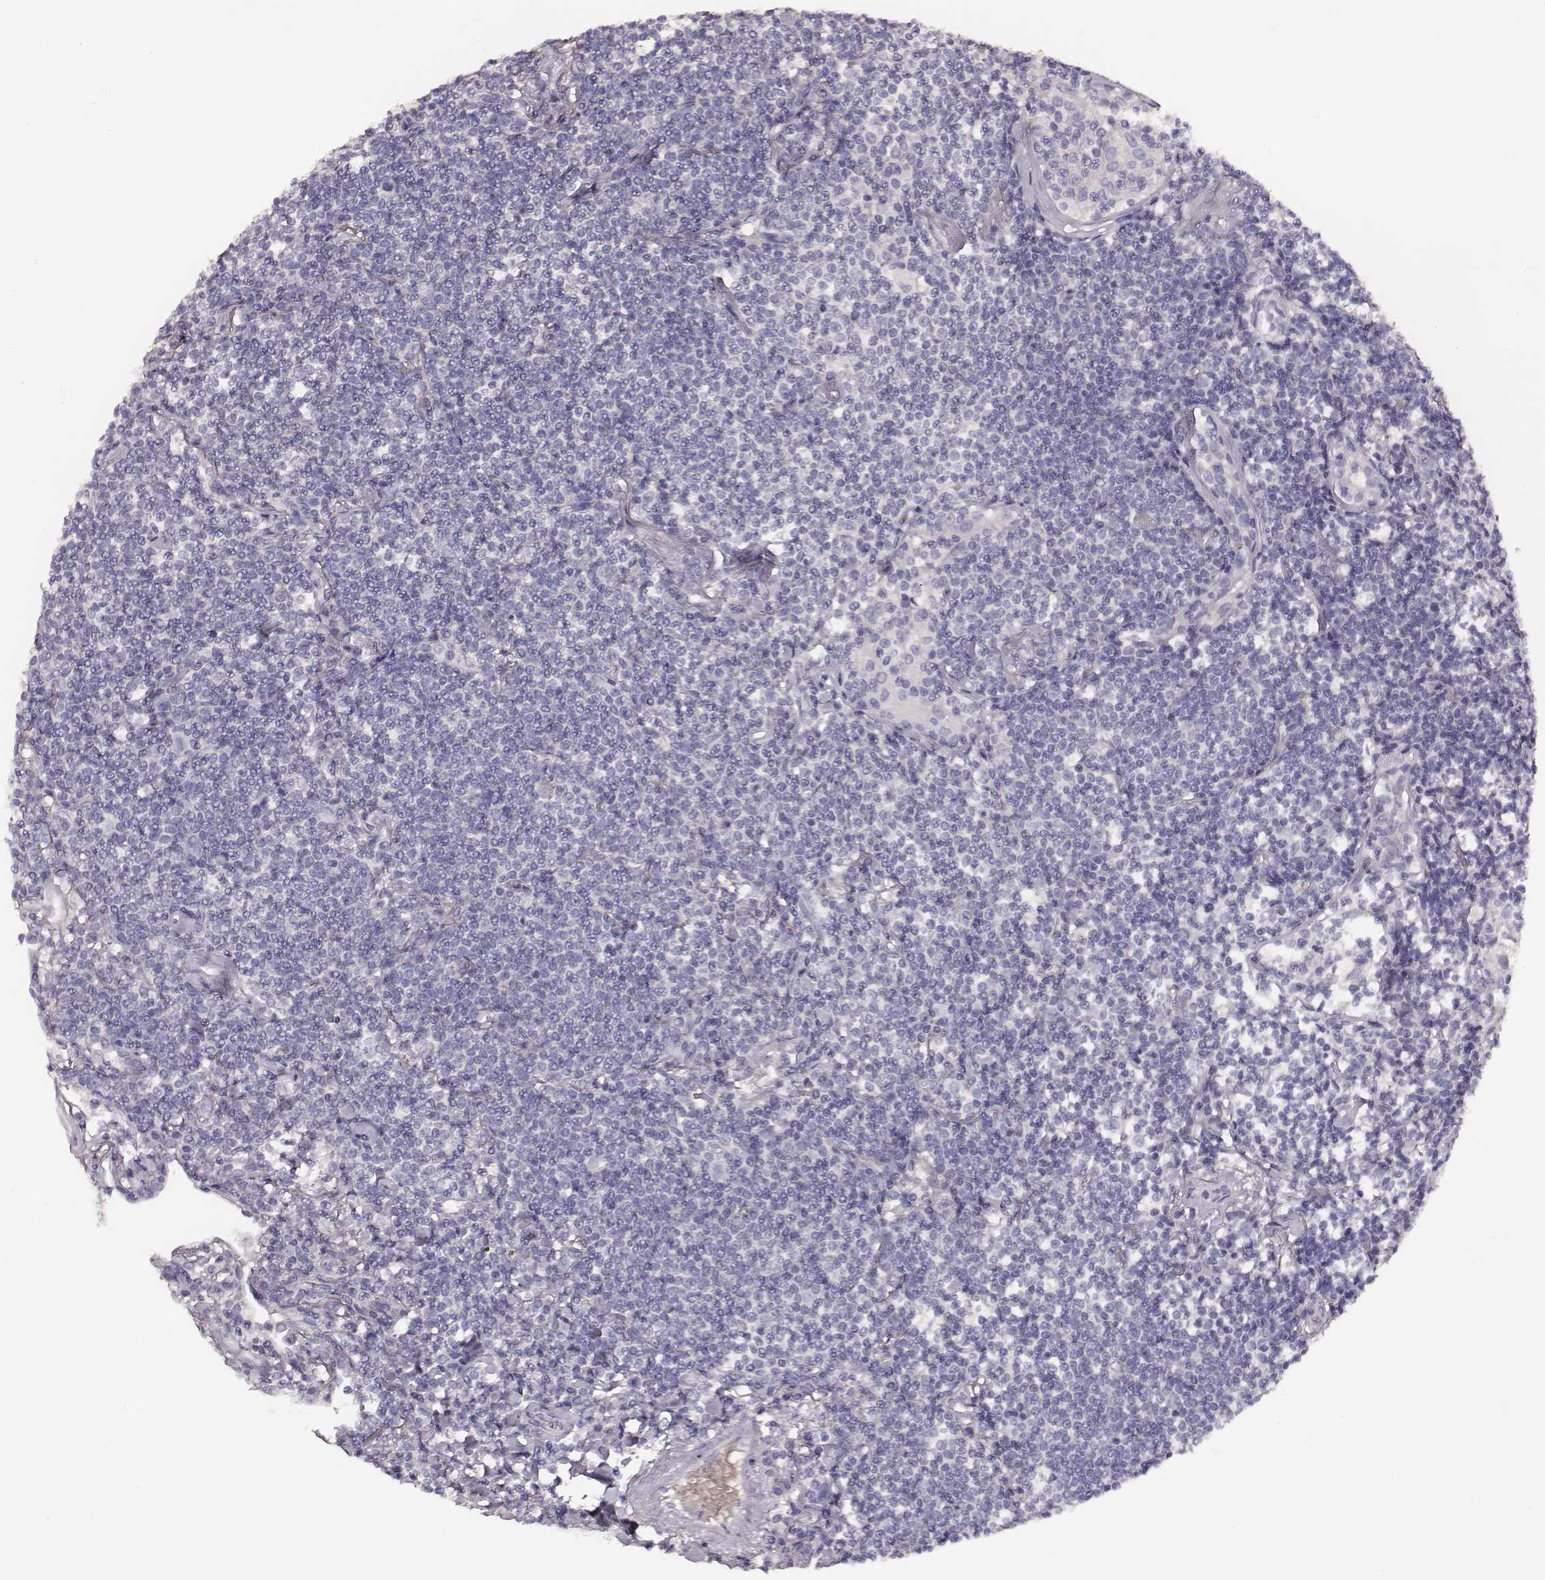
{"staining": {"intensity": "negative", "quantity": "none", "location": "none"}, "tissue": "lymphoma", "cell_type": "Tumor cells", "image_type": "cancer", "snomed": [{"axis": "morphology", "description": "Malignant lymphoma, non-Hodgkin's type, Low grade"}, {"axis": "topography", "description": "Lung"}], "caption": "This is an immunohistochemistry histopathology image of human lymphoma. There is no expression in tumor cells.", "gene": "AADAT", "patient": {"sex": "female", "age": 71}}